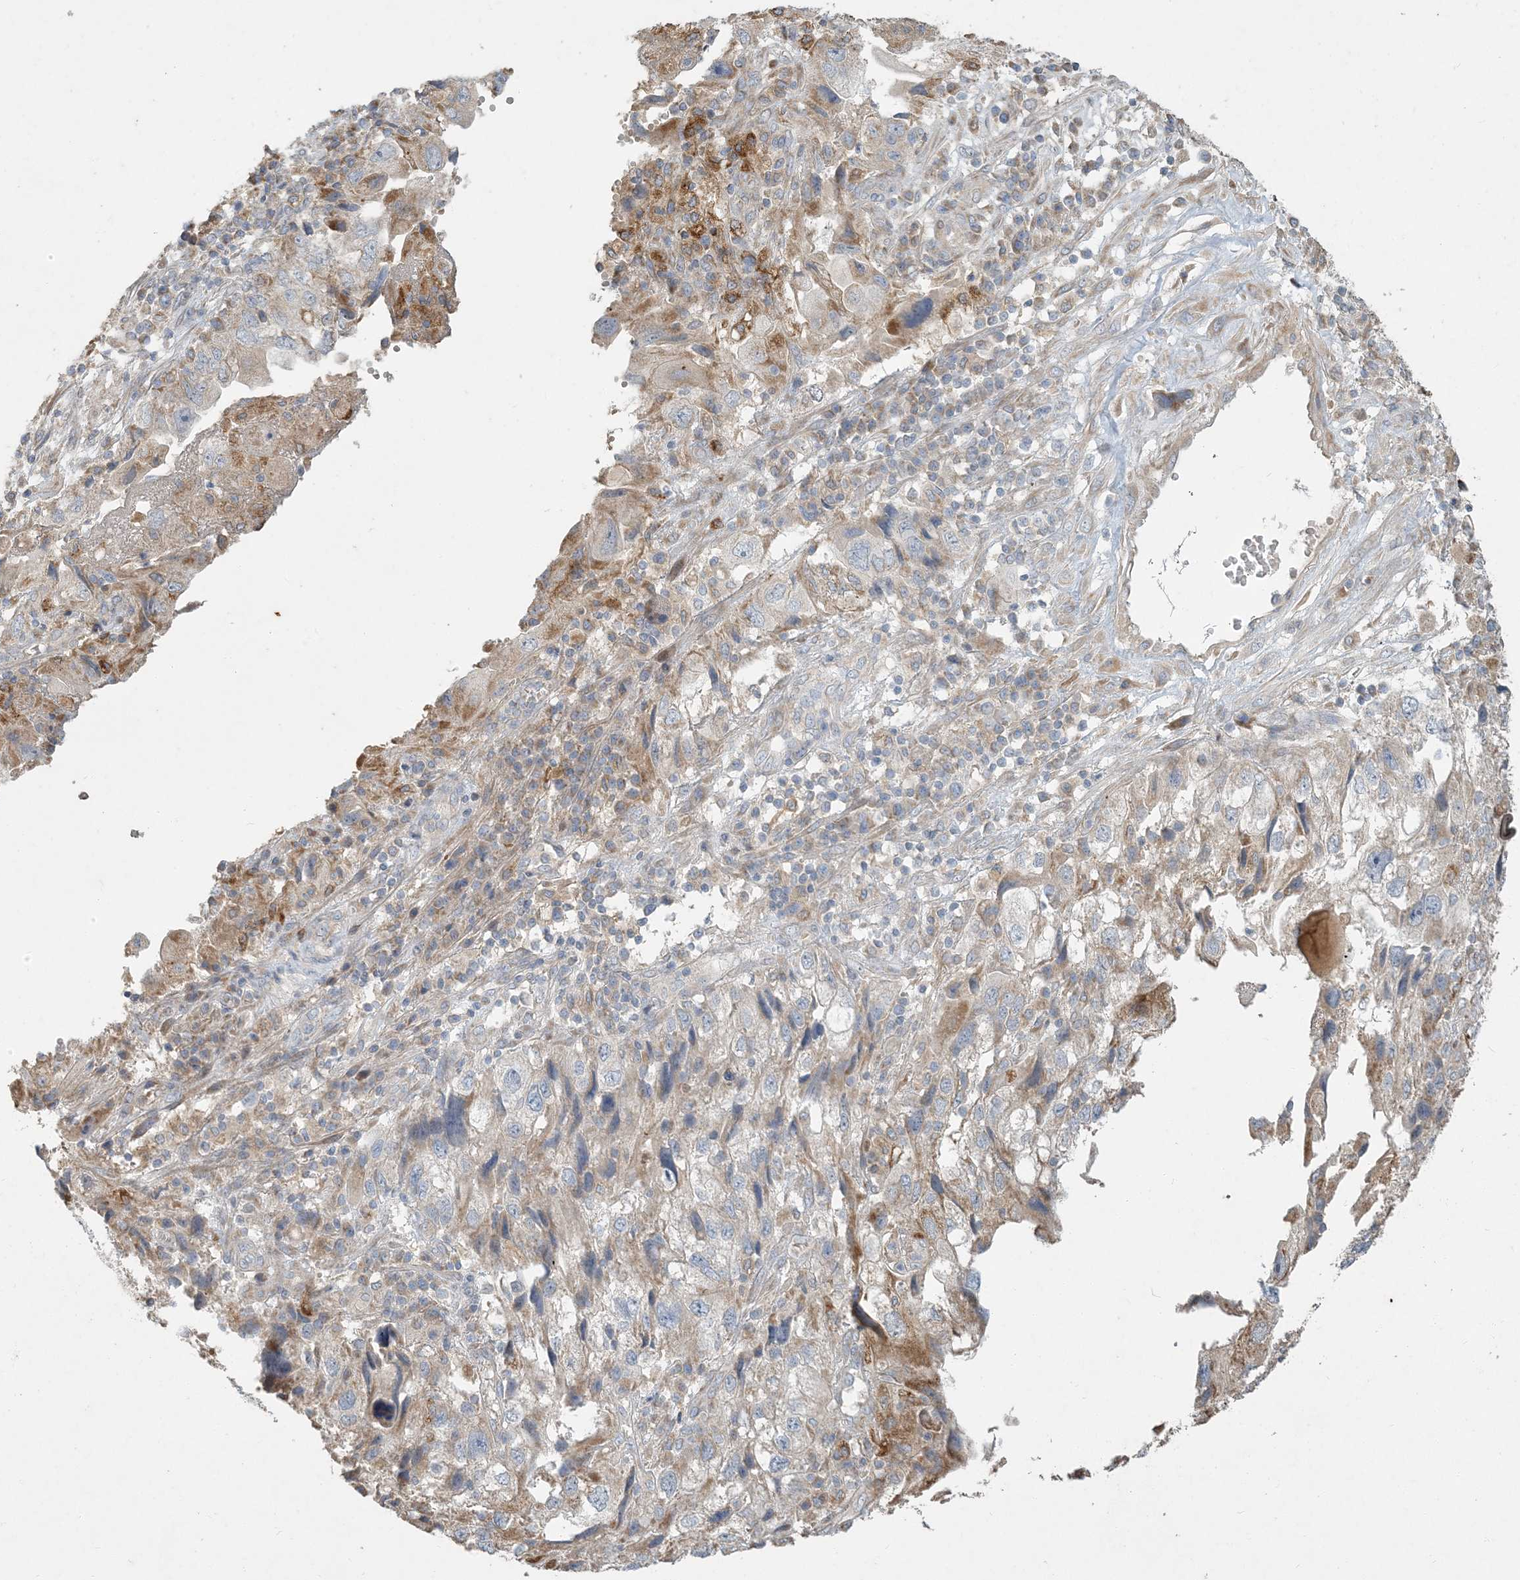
{"staining": {"intensity": "moderate", "quantity": "25%-75%", "location": "cytoplasmic/membranous"}, "tissue": "endometrial cancer", "cell_type": "Tumor cells", "image_type": "cancer", "snomed": [{"axis": "morphology", "description": "Adenocarcinoma, NOS"}, {"axis": "topography", "description": "Endometrium"}], "caption": "The photomicrograph exhibits a brown stain indicating the presence of a protein in the cytoplasmic/membranous of tumor cells in endometrial cancer. Using DAB (3,3'-diaminobenzidine) (brown) and hematoxylin (blue) stains, captured at high magnification using brightfield microscopy.", "gene": "LTN1", "patient": {"sex": "female", "age": 49}}